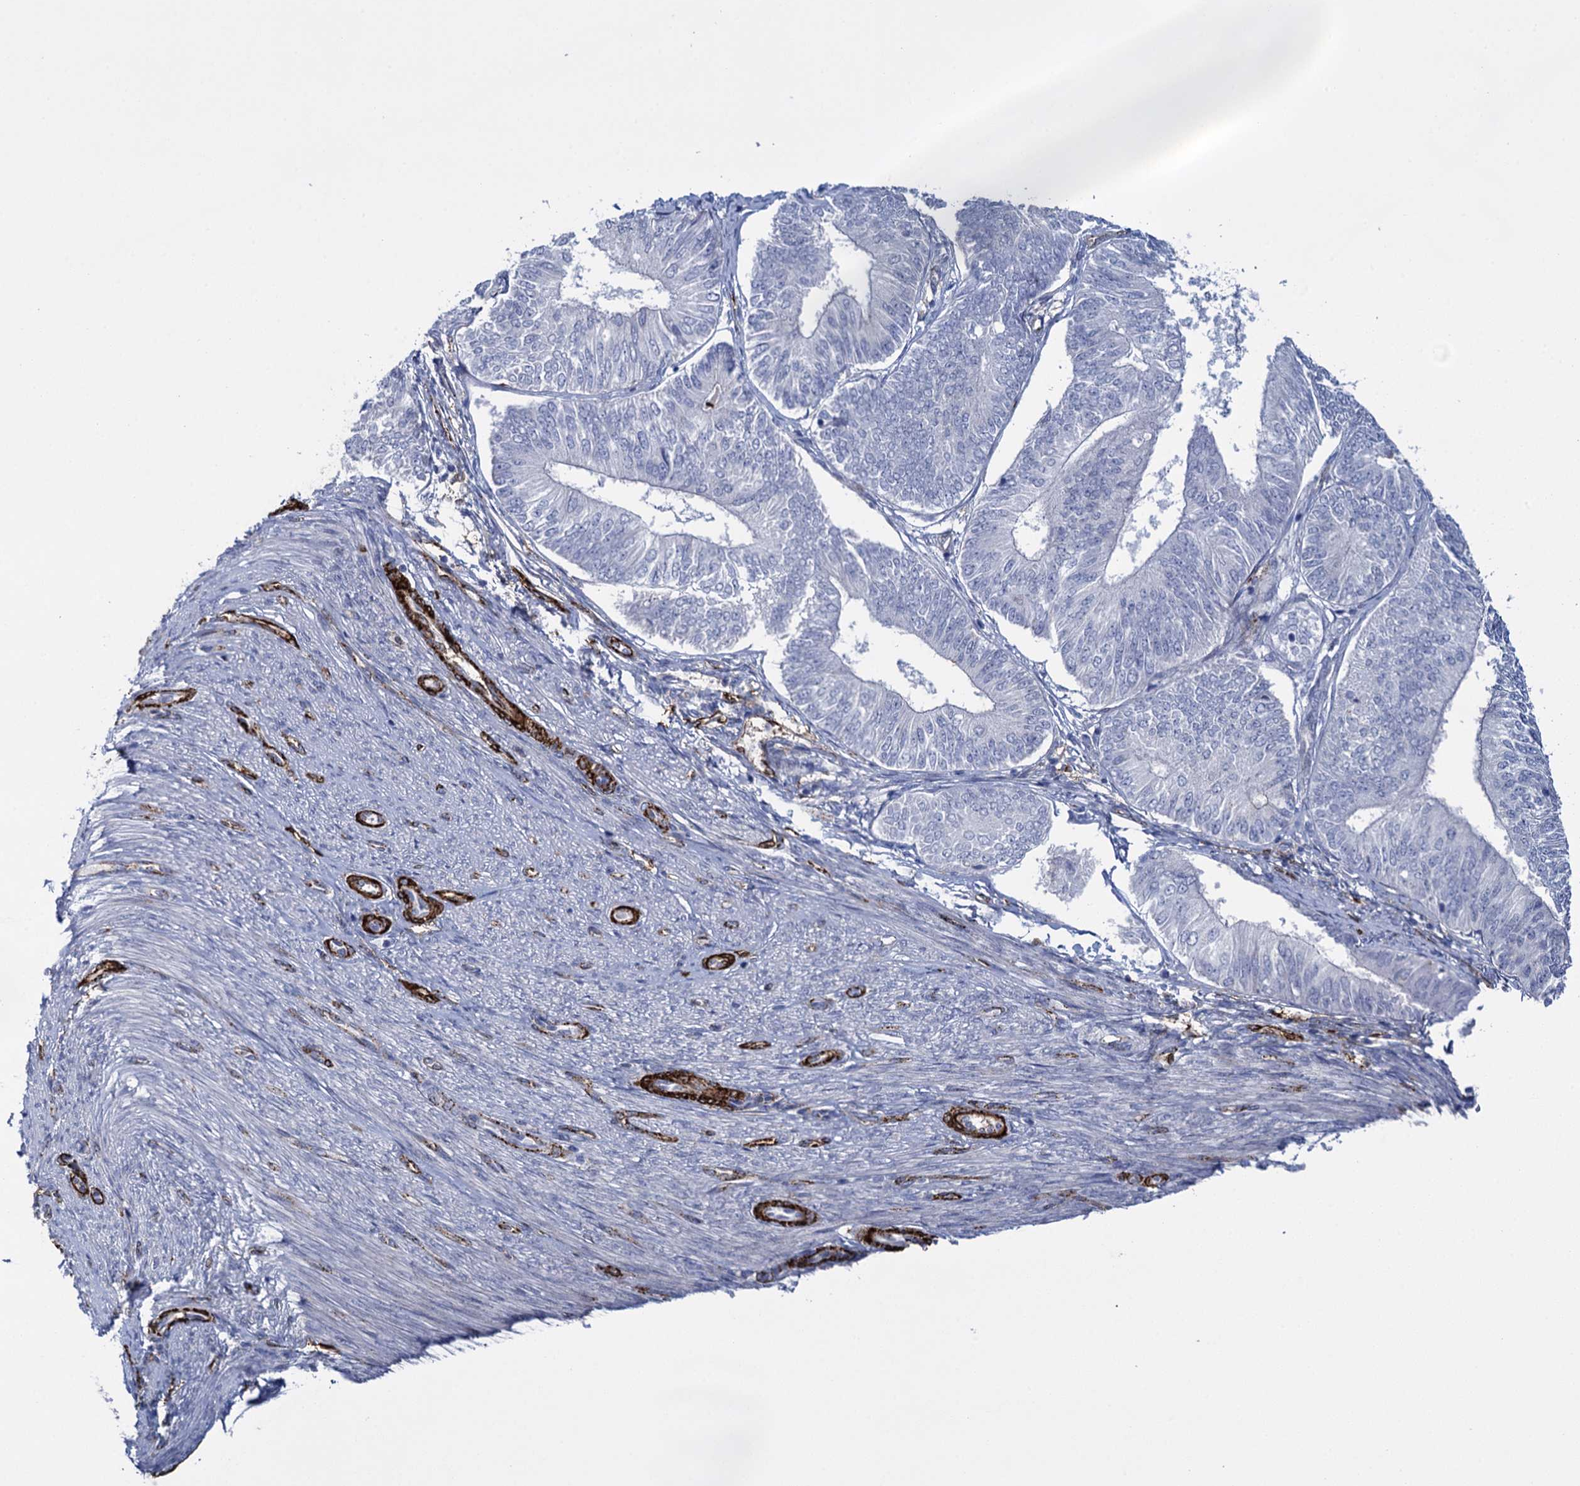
{"staining": {"intensity": "negative", "quantity": "none", "location": "none"}, "tissue": "endometrial cancer", "cell_type": "Tumor cells", "image_type": "cancer", "snomed": [{"axis": "morphology", "description": "Adenocarcinoma, NOS"}, {"axis": "topography", "description": "Endometrium"}], "caption": "Immunohistochemical staining of human endometrial cancer demonstrates no significant positivity in tumor cells.", "gene": "SNCG", "patient": {"sex": "female", "age": 58}}